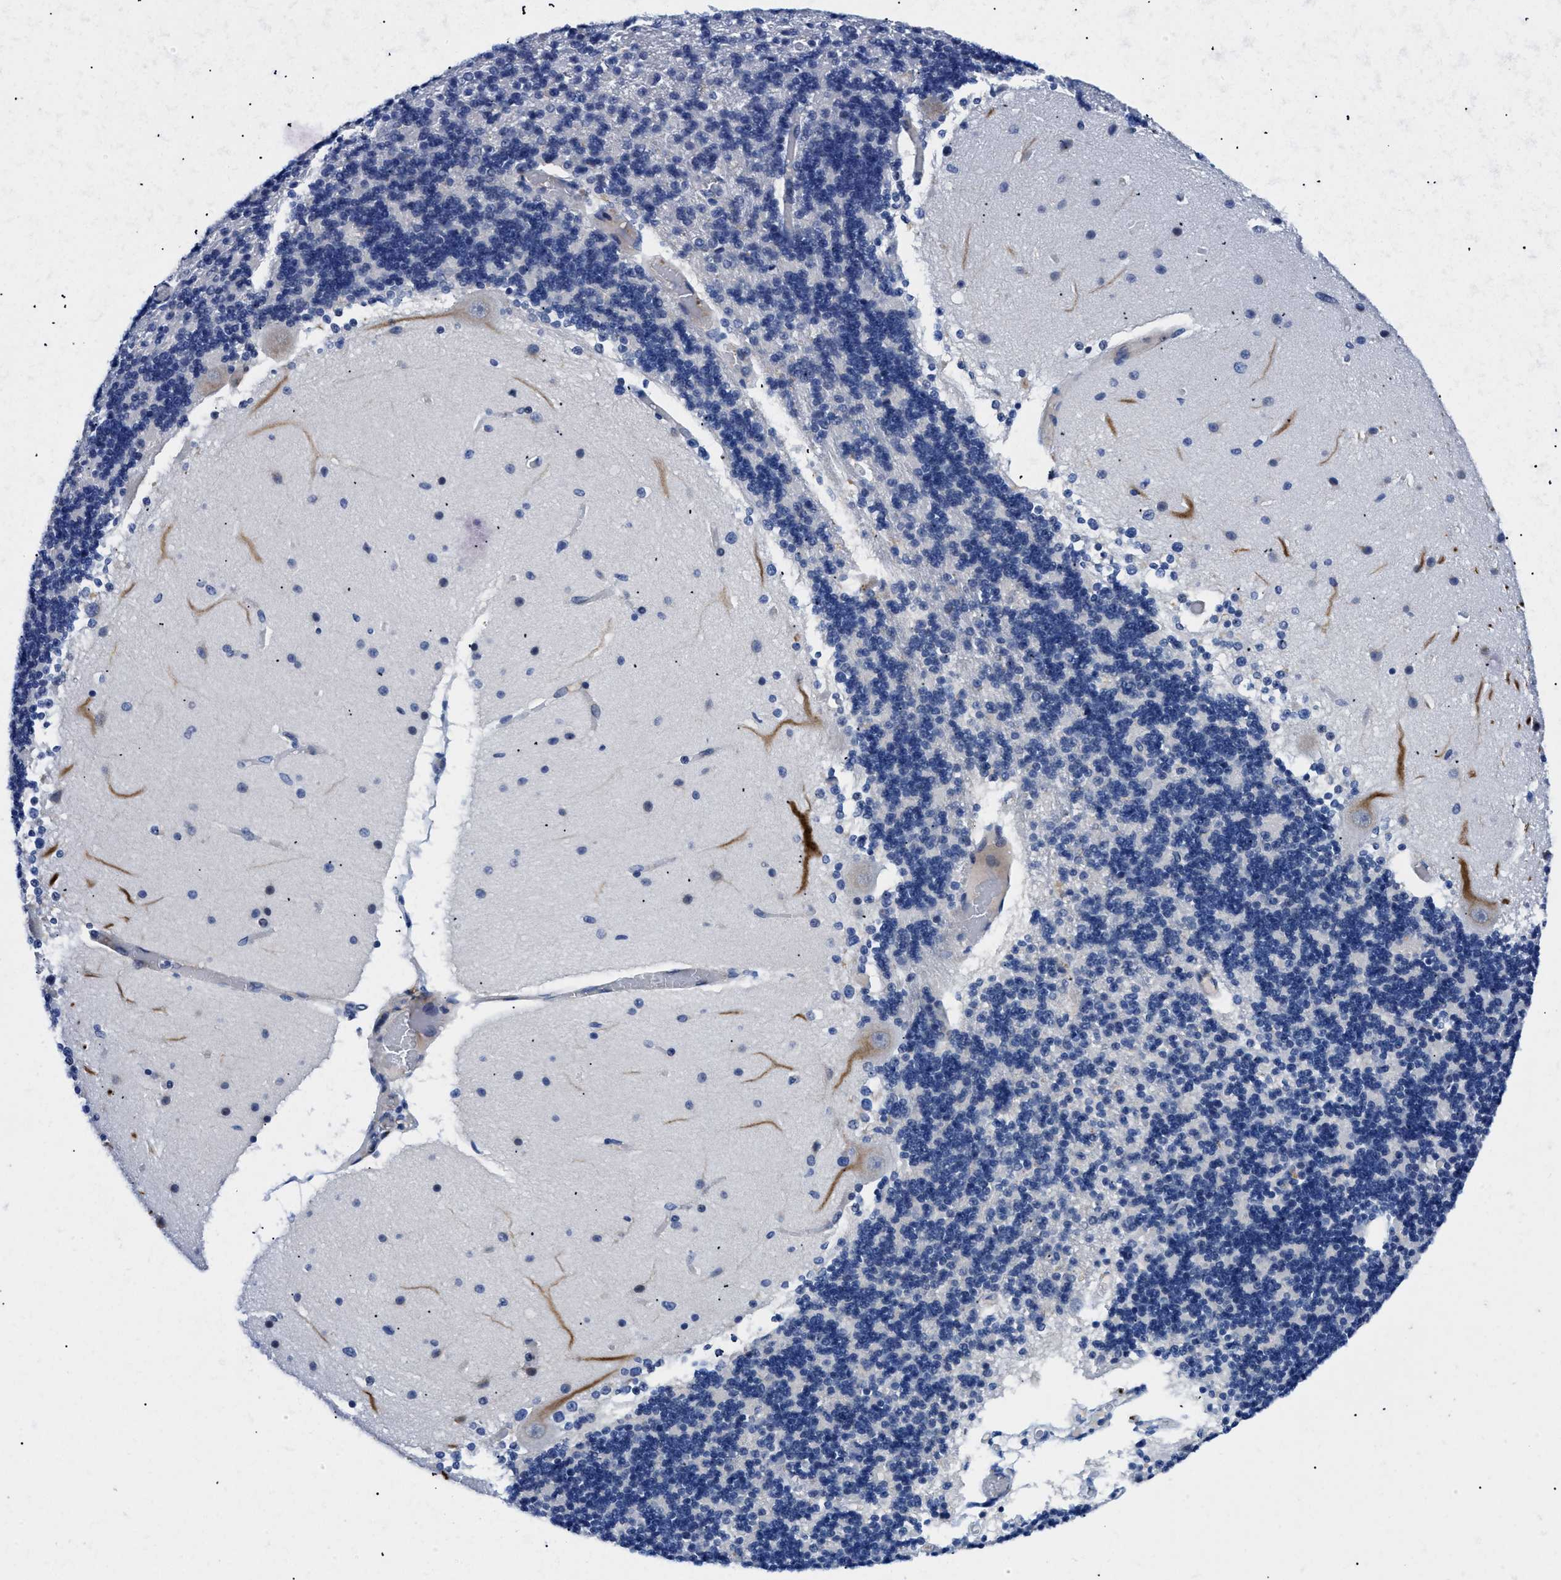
{"staining": {"intensity": "negative", "quantity": "none", "location": "none"}, "tissue": "cerebellum", "cell_type": "Cells in granular layer", "image_type": "normal", "snomed": [{"axis": "morphology", "description": "Normal tissue, NOS"}, {"axis": "topography", "description": "Cerebellum"}], "caption": "An immunohistochemistry (IHC) micrograph of benign cerebellum is shown. There is no staining in cells in granular layer of cerebellum. Brightfield microscopy of immunohistochemistry stained with DAB (brown) and hematoxylin (blue), captured at high magnification.", "gene": "TMEM68", "patient": {"sex": "female", "age": 54}}